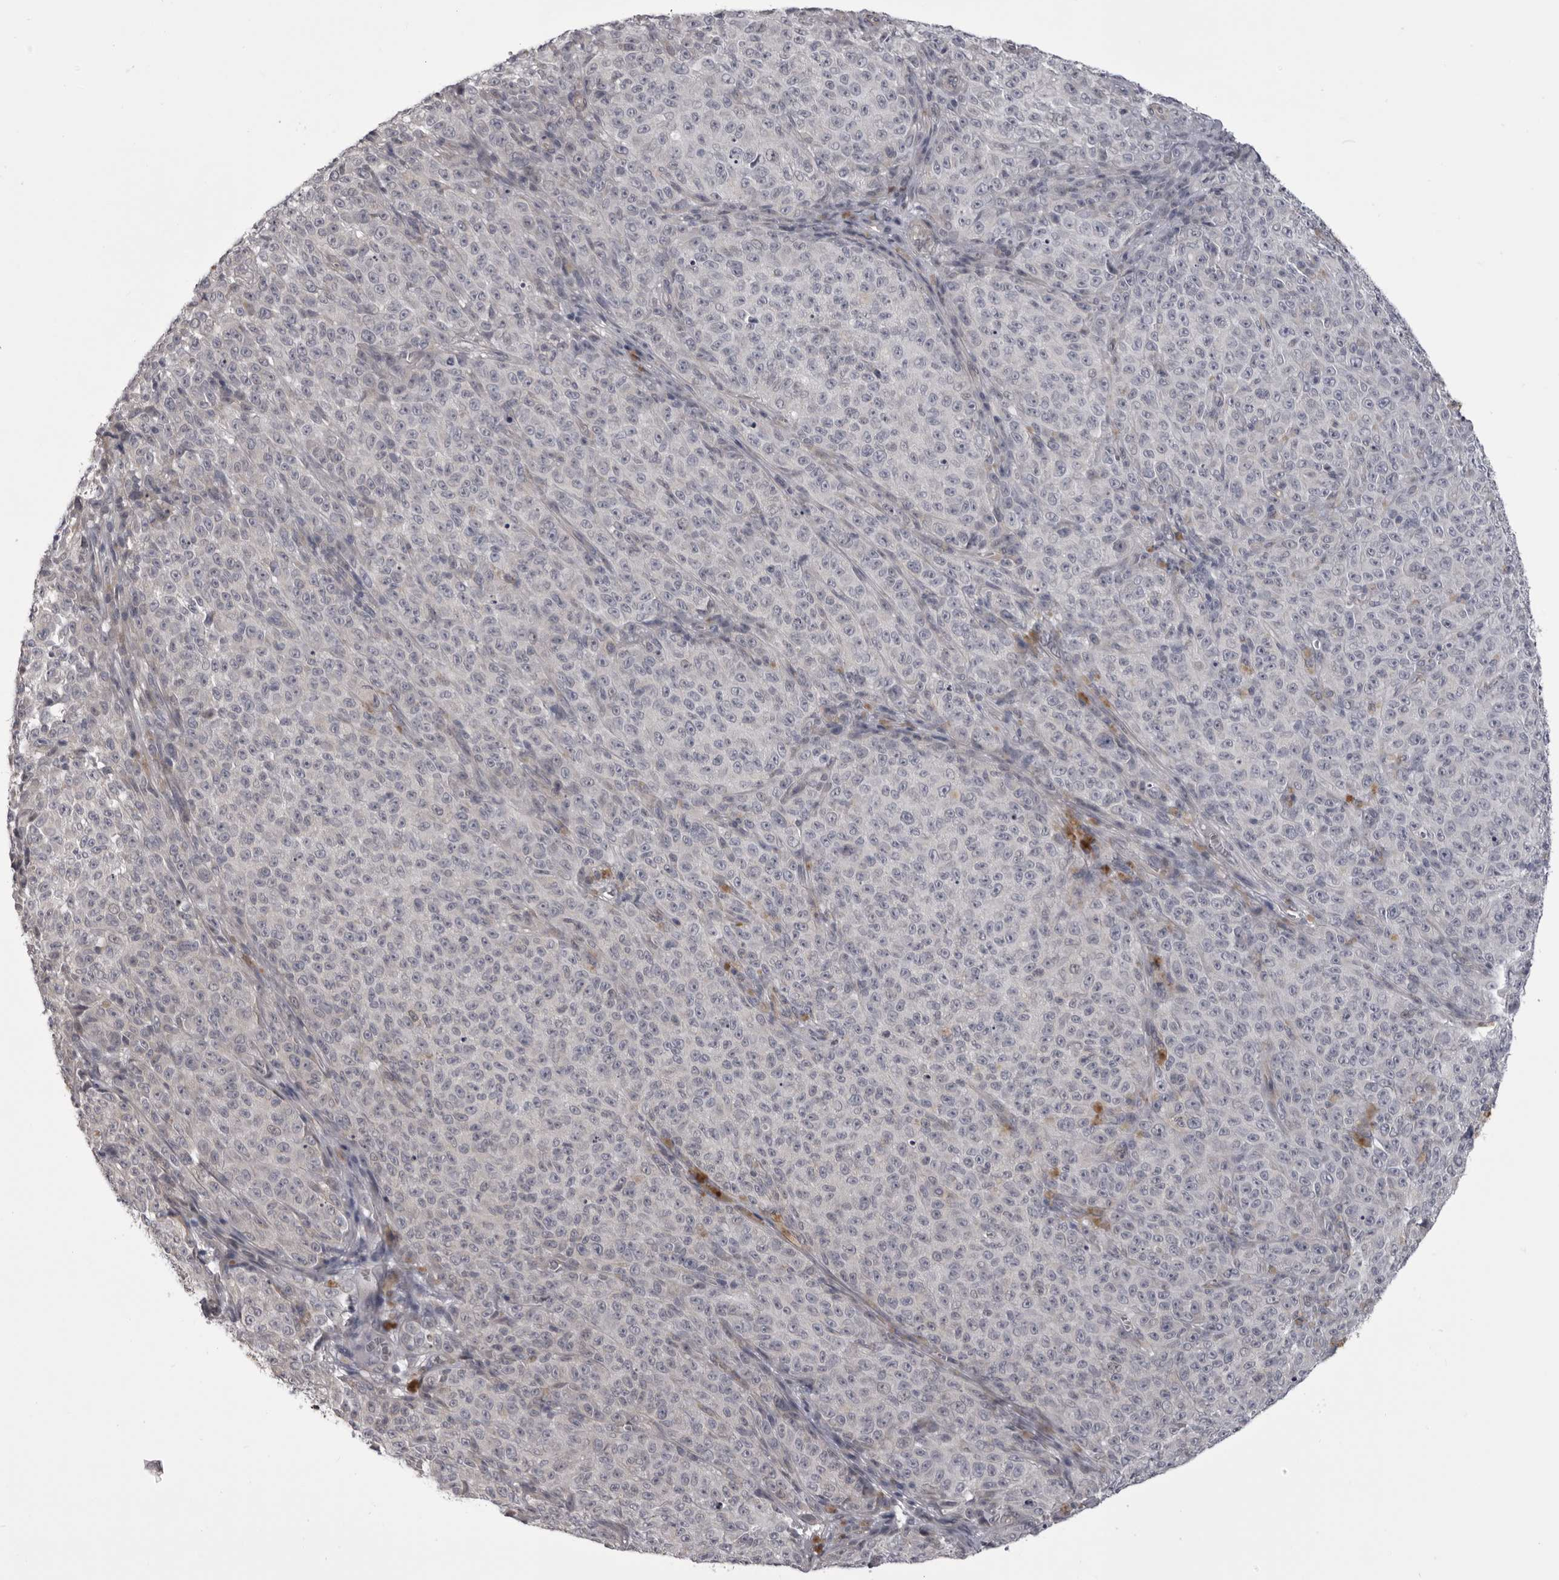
{"staining": {"intensity": "negative", "quantity": "none", "location": "none"}, "tissue": "melanoma", "cell_type": "Tumor cells", "image_type": "cancer", "snomed": [{"axis": "morphology", "description": "Malignant melanoma, NOS"}, {"axis": "topography", "description": "Skin"}], "caption": "DAB immunohistochemical staining of human malignant melanoma demonstrates no significant staining in tumor cells.", "gene": "EPHA10", "patient": {"sex": "female", "age": 82}}